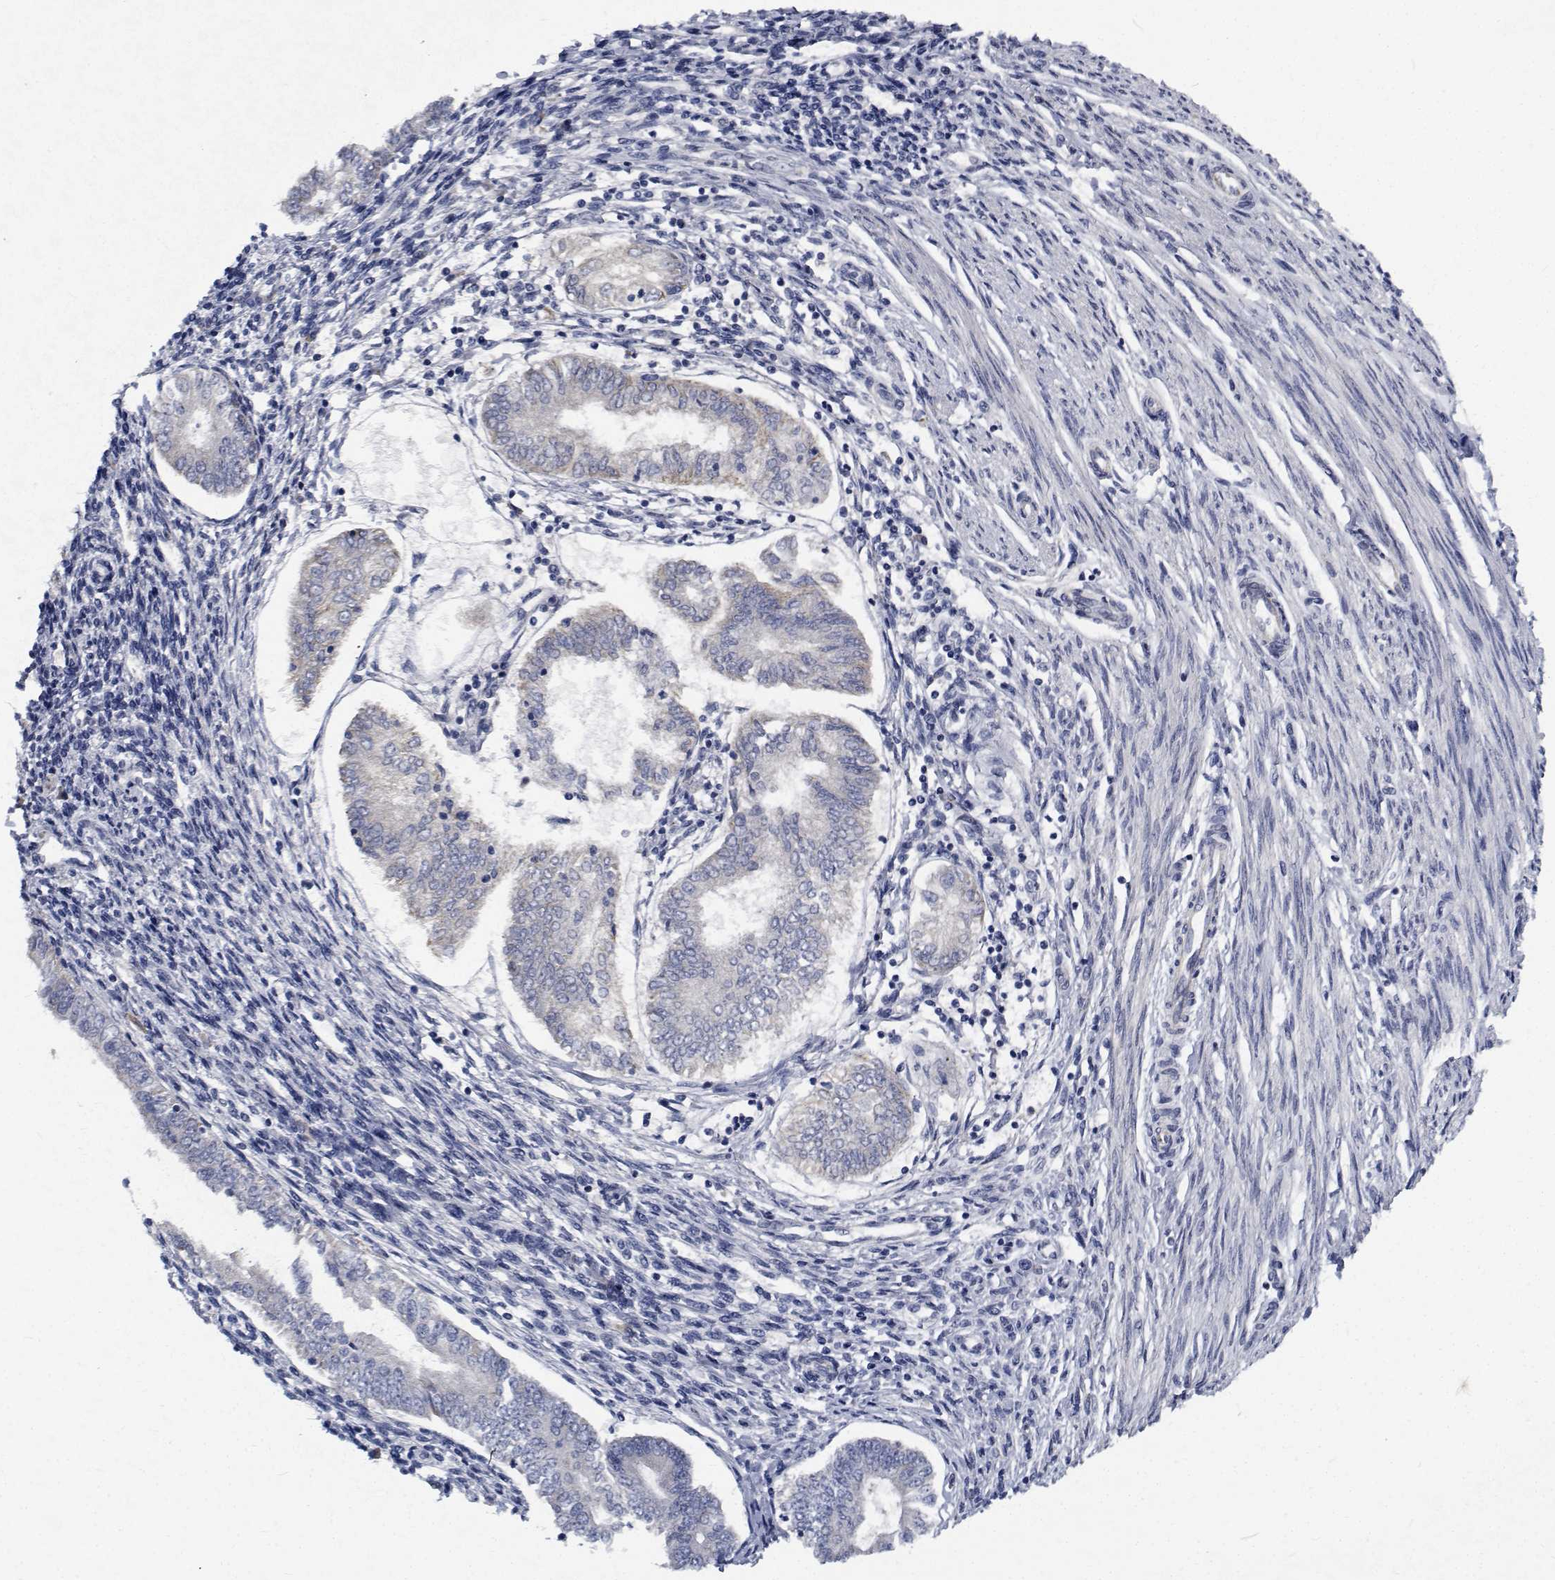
{"staining": {"intensity": "negative", "quantity": "none", "location": "none"}, "tissue": "endometrial cancer", "cell_type": "Tumor cells", "image_type": "cancer", "snomed": [{"axis": "morphology", "description": "Adenocarcinoma, NOS"}, {"axis": "topography", "description": "Endometrium"}], "caption": "This is a photomicrograph of immunohistochemistry (IHC) staining of endometrial cancer, which shows no positivity in tumor cells. The staining was performed using DAB (3,3'-diaminobenzidine) to visualize the protein expression in brown, while the nuclei were stained in blue with hematoxylin (Magnification: 20x).", "gene": "TTBK1", "patient": {"sex": "female", "age": 68}}